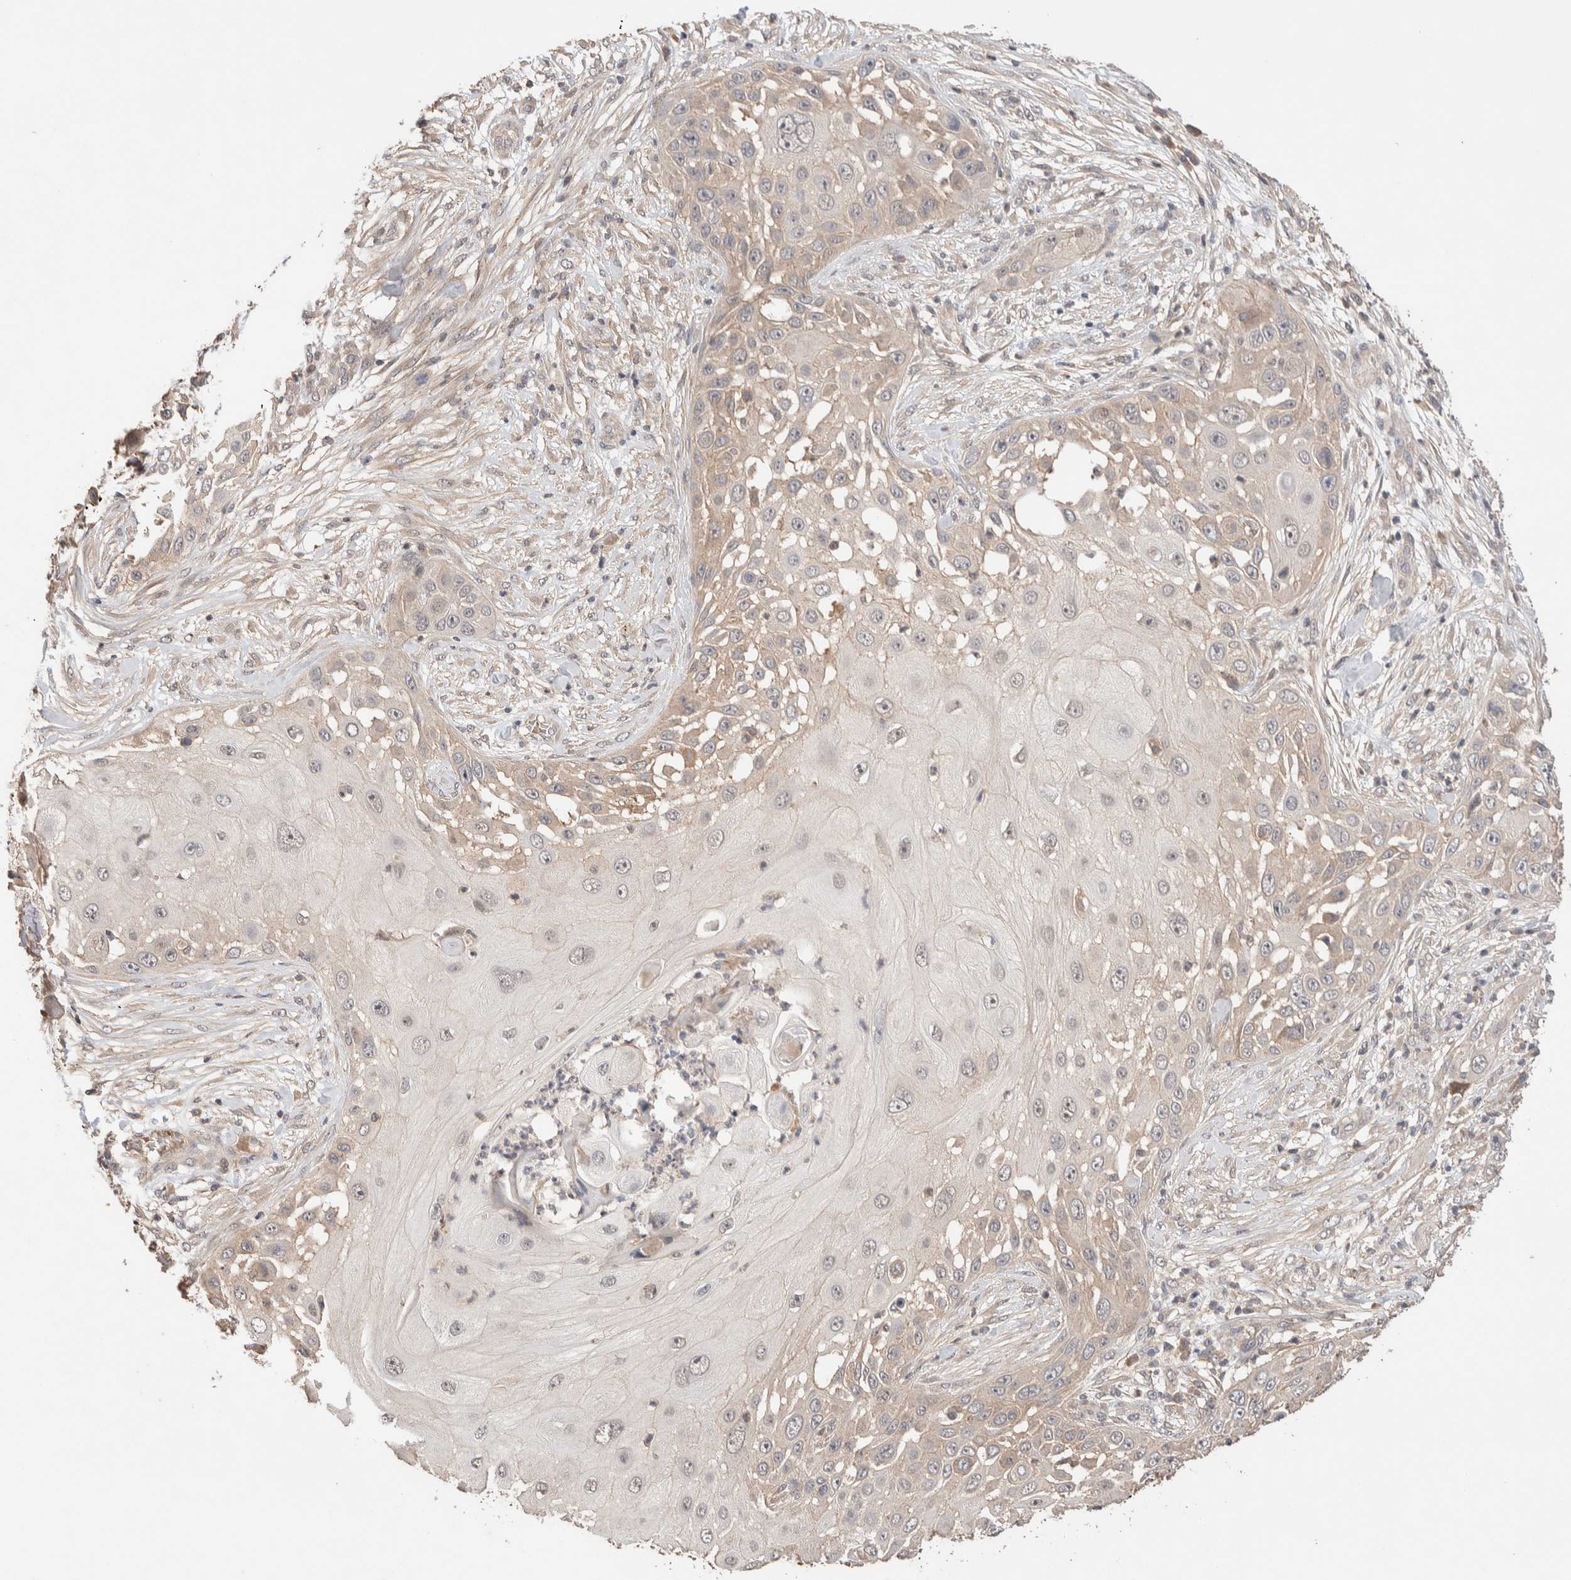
{"staining": {"intensity": "weak", "quantity": "<25%", "location": "cytoplasmic/membranous"}, "tissue": "skin cancer", "cell_type": "Tumor cells", "image_type": "cancer", "snomed": [{"axis": "morphology", "description": "Squamous cell carcinoma, NOS"}, {"axis": "topography", "description": "Skin"}], "caption": "Human squamous cell carcinoma (skin) stained for a protein using immunohistochemistry reveals no expression in tumor cells.", "gene": "CASK", "patient": {"sex": "female", "age": 44}}